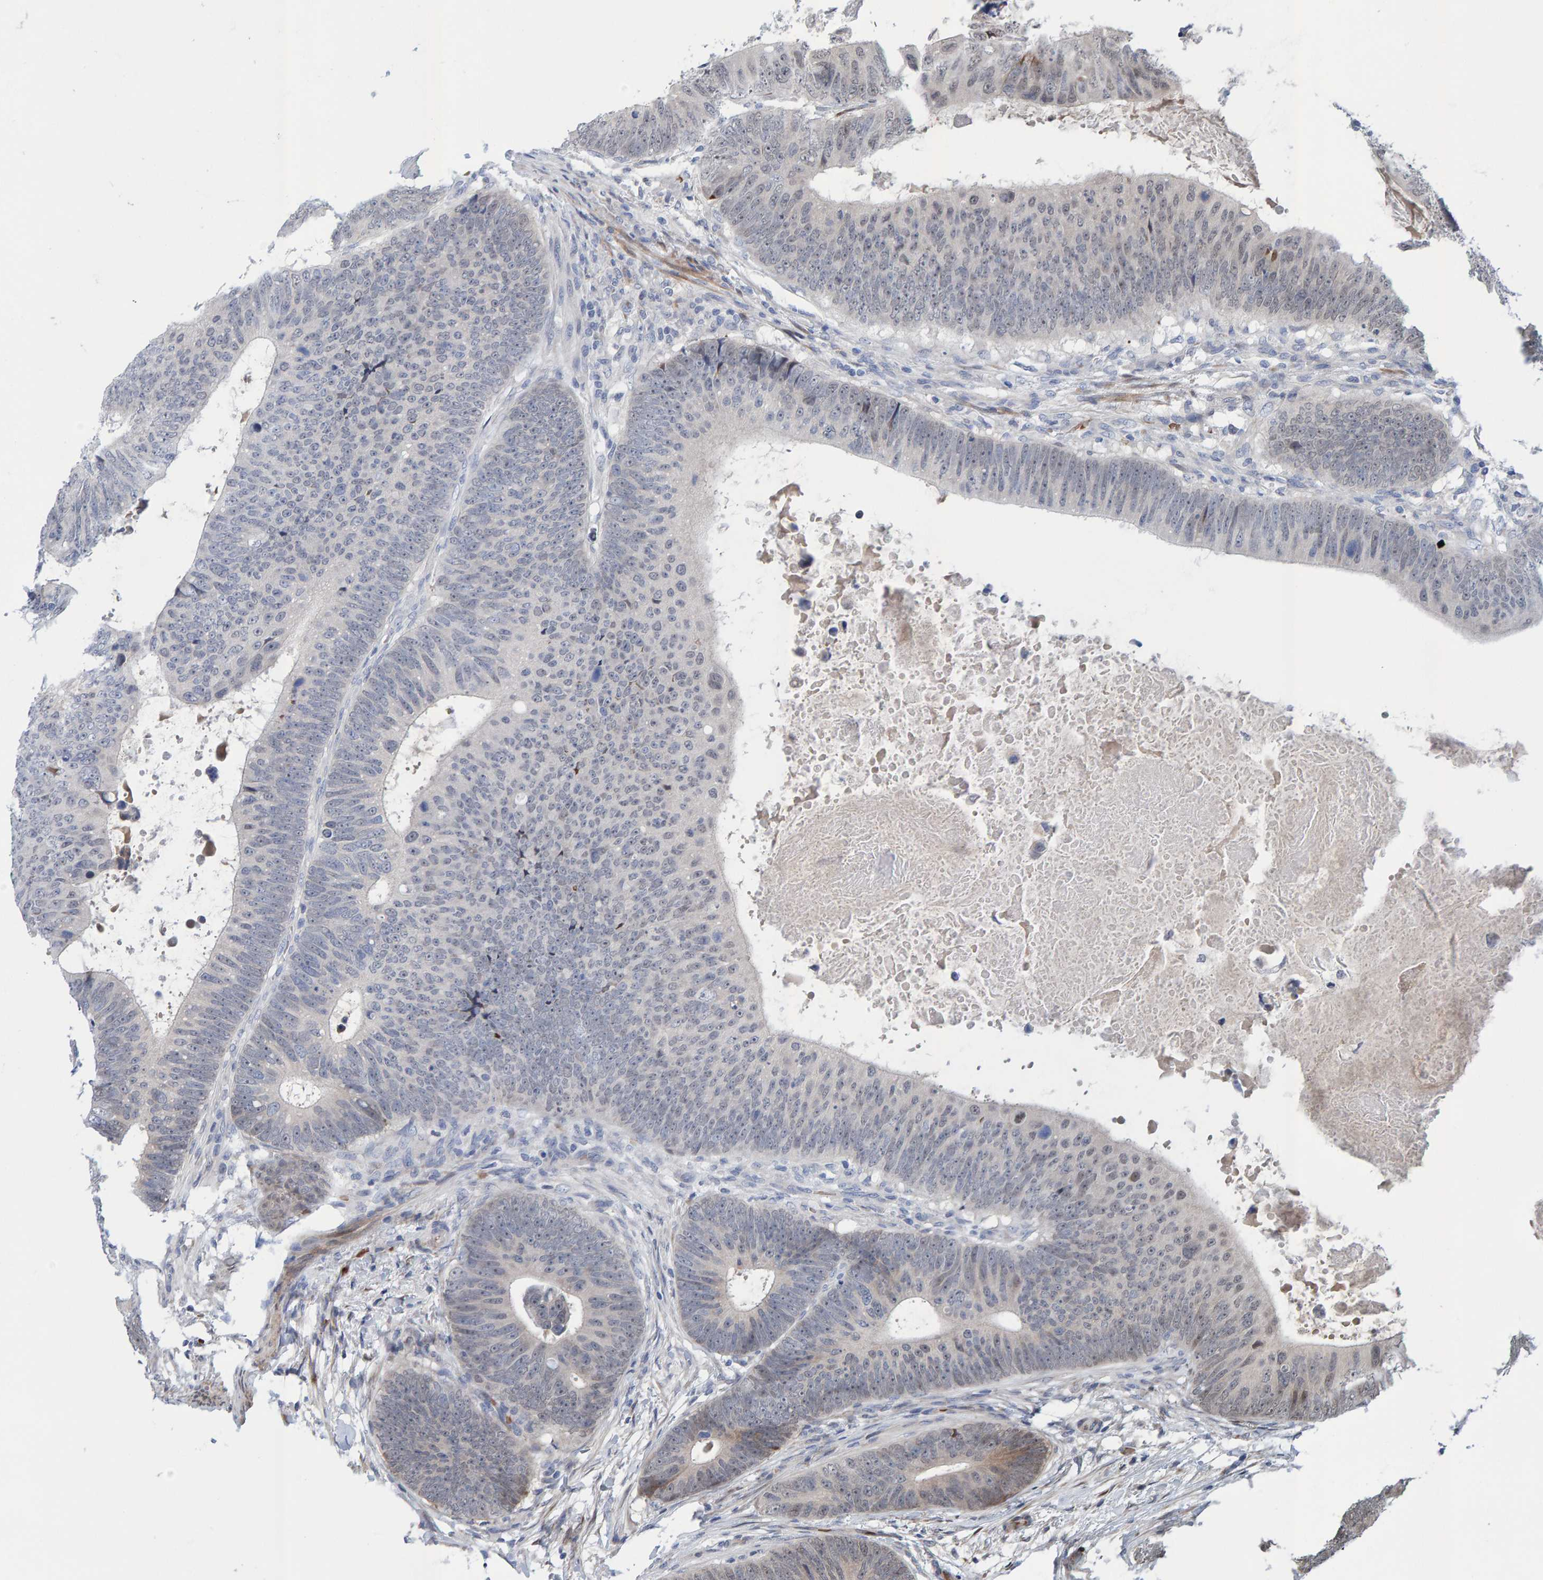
{"staining": {"intensity": "weak", "quantity": "<25%", "location": "nuclear"}, "tissue": "colorectal cancer", "cell_type": "Tumor cells", "image_type": "cancer", "snomed": [{"axis": "morphology", "description": "Adenocarcinoma, NOS"}, {"axis": "topography", "description": "Colon"}], "caption": "Protein analysis of colorectal cancer (adenocarcinoma) shows no significant positivity in tumor cells. Brightfield microscopy of immunohistochemistry stained with DAB (brown) and hematoxylin (blue), captured at high magnification.", "gene": "MFSD6L", "patient": {"sex": "male", "age": 56}}